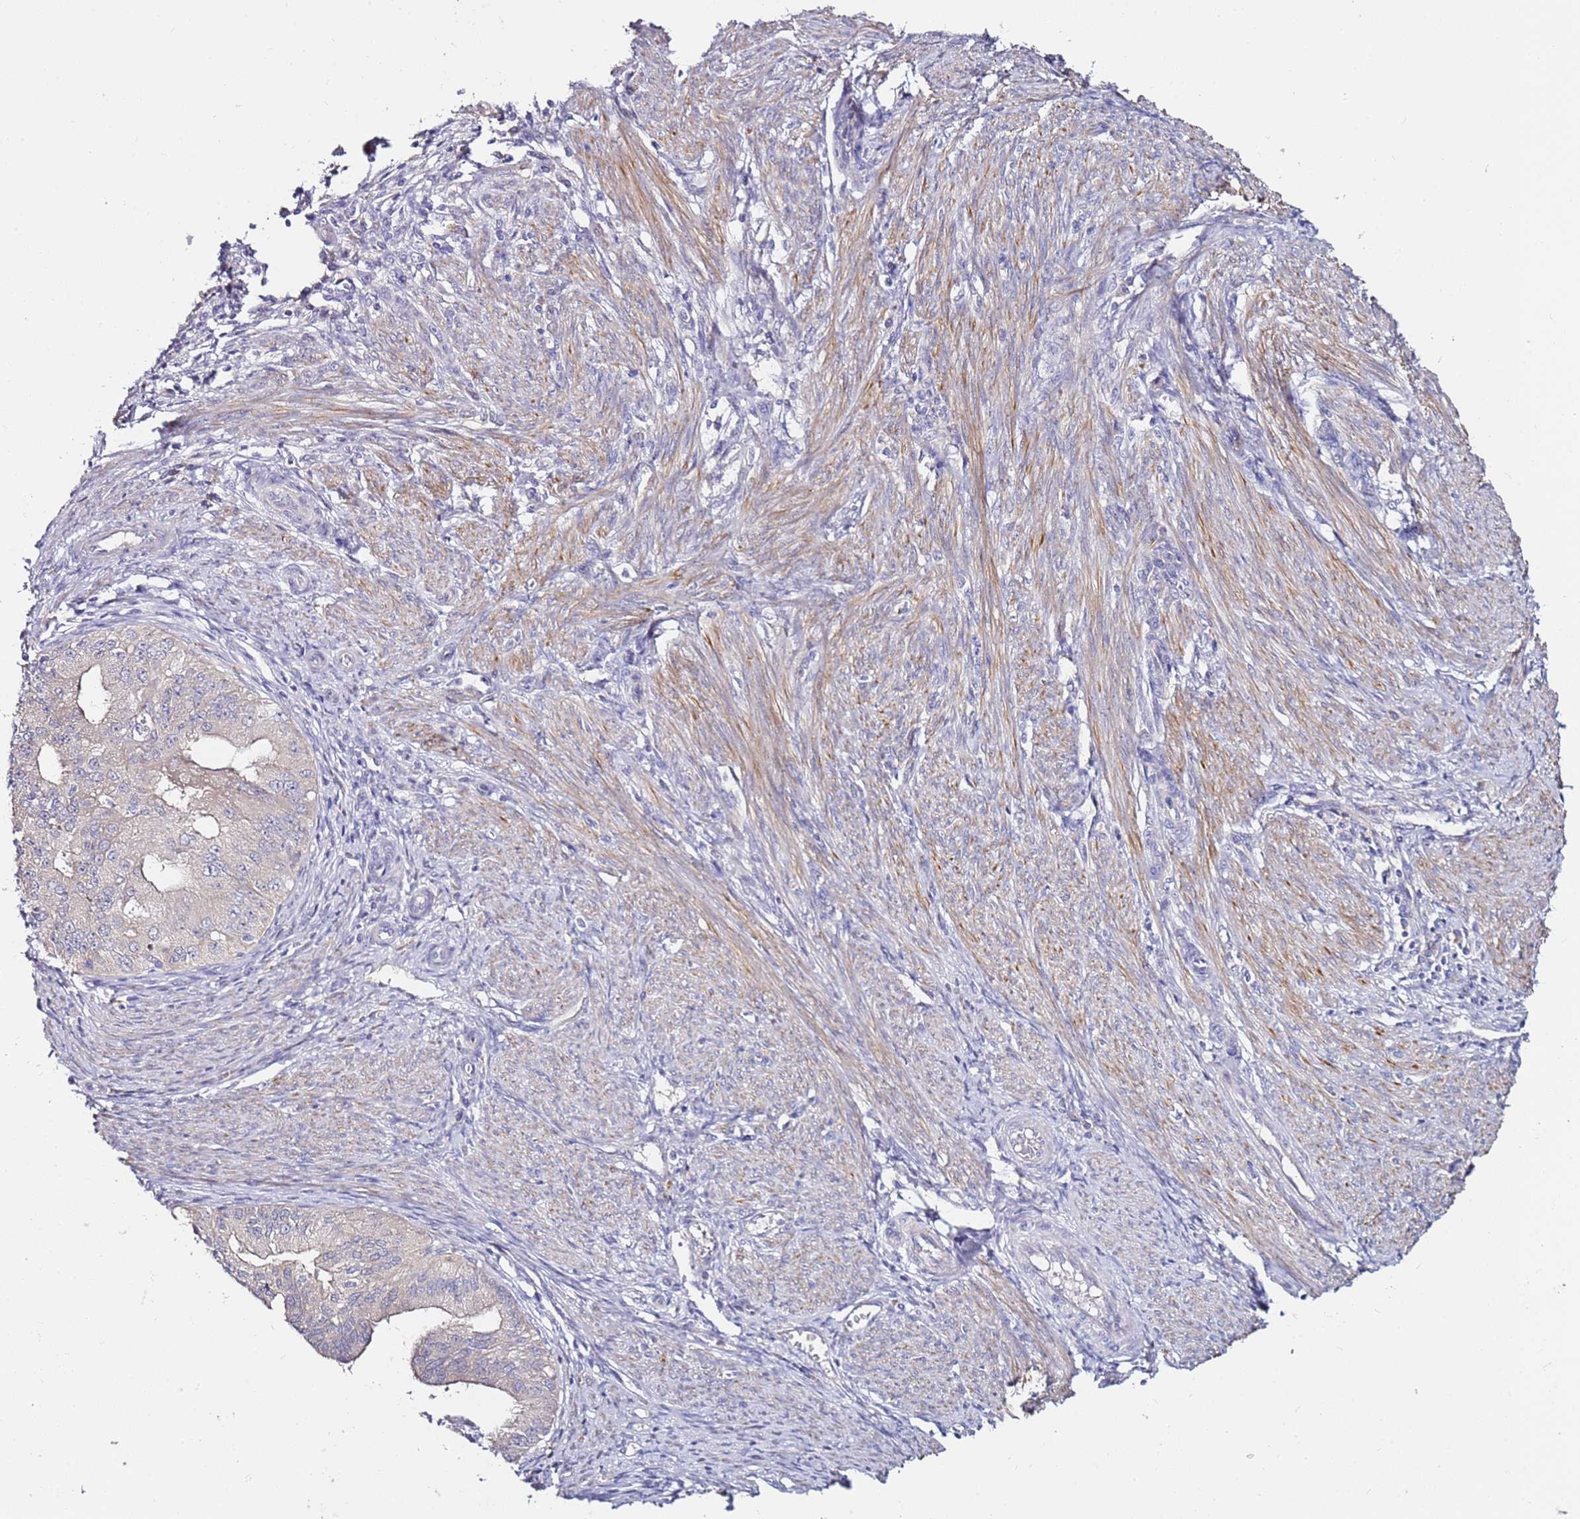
{"staining": {"intensity": "negative", "quantity": "none", "location": "none"}, "tissue": "endometrial cancer", "cell_type": "Tumor cells", "image_type": "cancer", "snomed": [{"axis": "morphology", "description": "Adenocarcinoma, NOS"}, {"axis": "topography", "description": "Endometrium"}], "caption": "This is an immunohistochemistry (IHC) photomicrograph of adenocarcinoma (endometrial). There is no staining in tumor cells.", "gene": "SRRM5", "patient": {"sex": "female", "age": 50}}